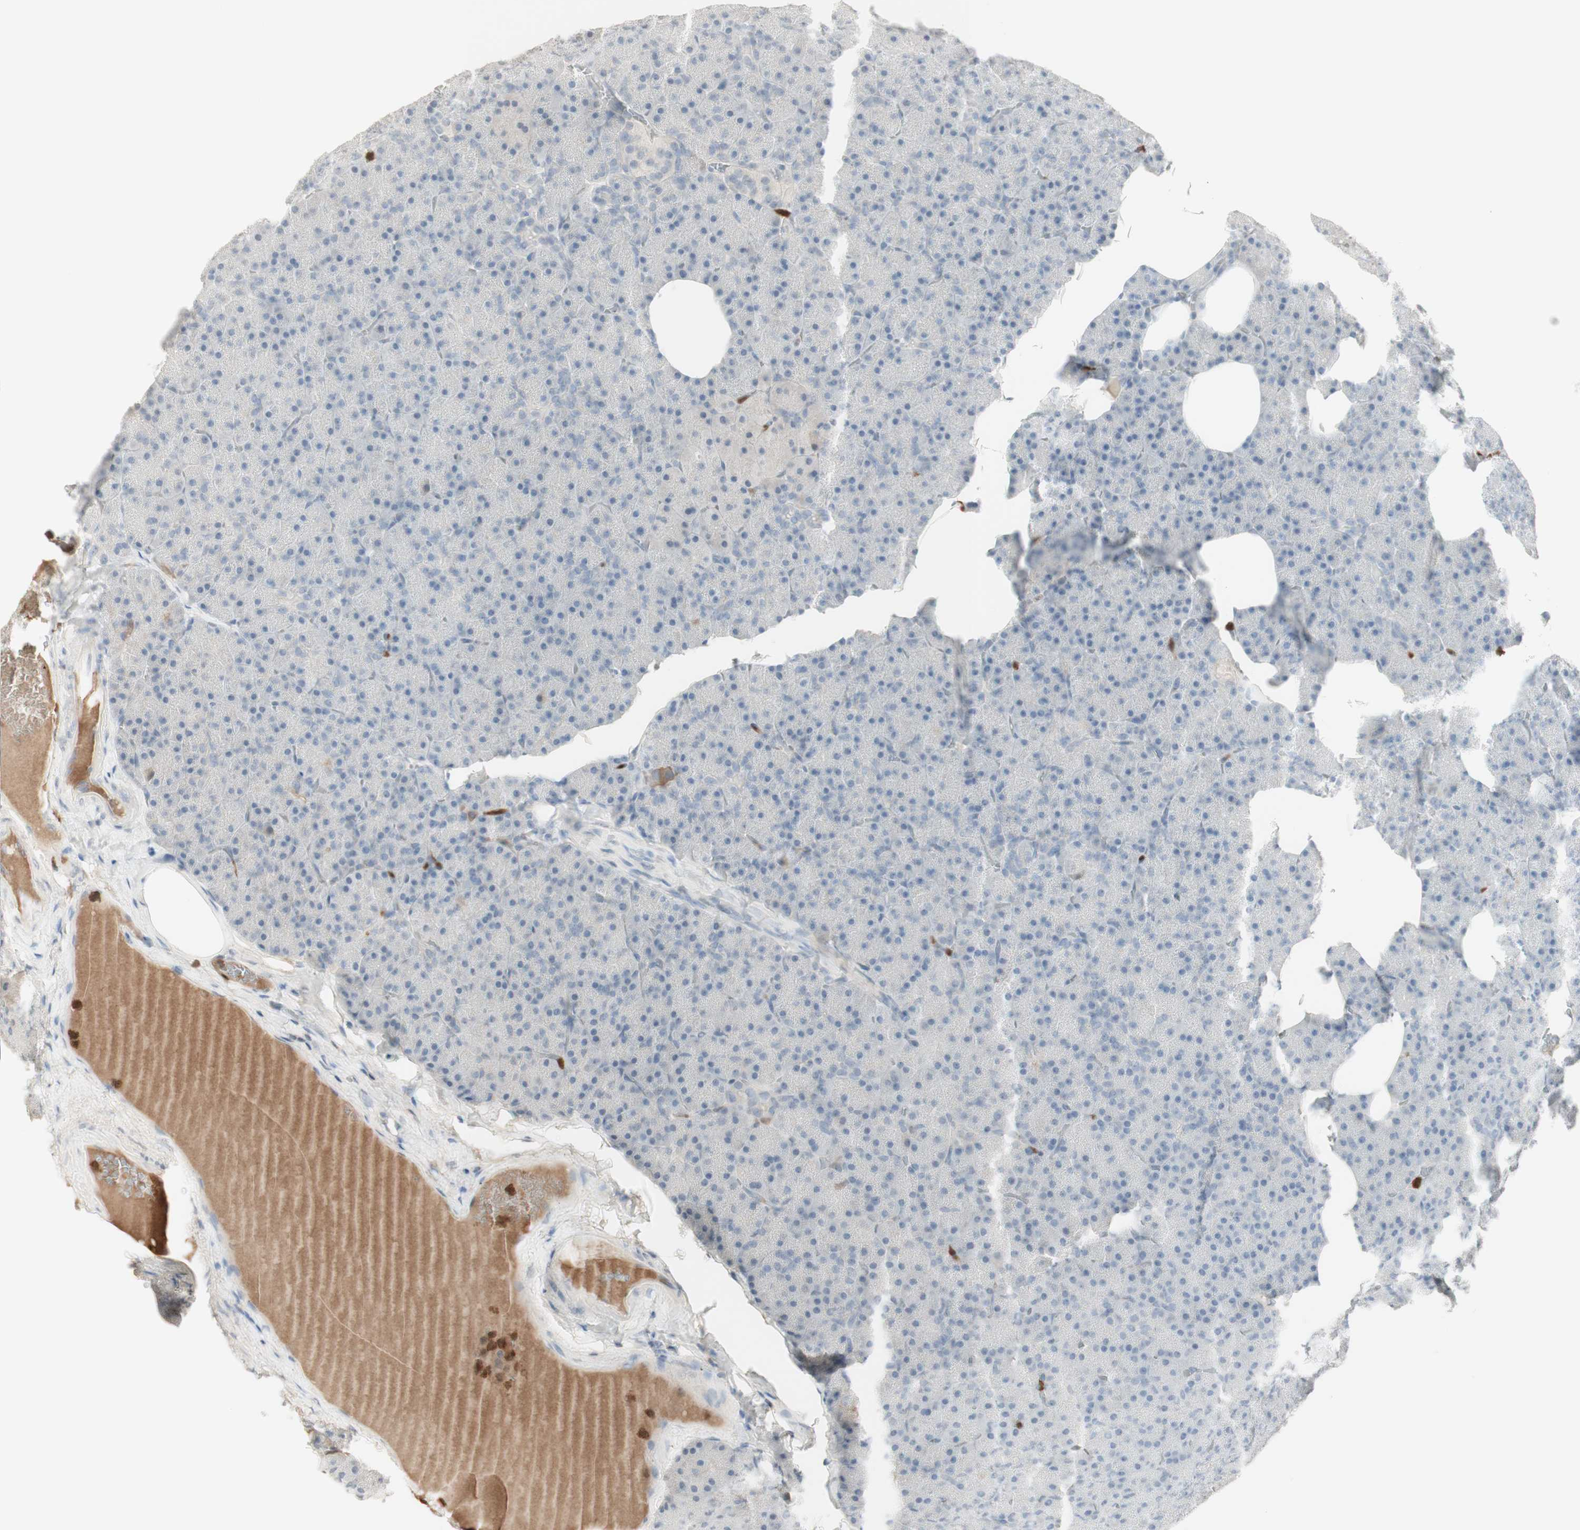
{"staining": {"intensity": "negative", "quantity": "none", "location": "none"}, "tissue": "pancreas", "cell_type": "Exocrine glandular cells", "image_type": "normal", "snomed": [{"axis": "morphology", "description": "Normal tissue, NOS"}, {"axis": "topography", "description": "Pancreas"}], "caption": "This is an IHC histopathology image of benign human pancreas. There is no positivity in exocrine glandular cells.", "gene": "NID1", "patient": {"sex": "female", "age": 35}}